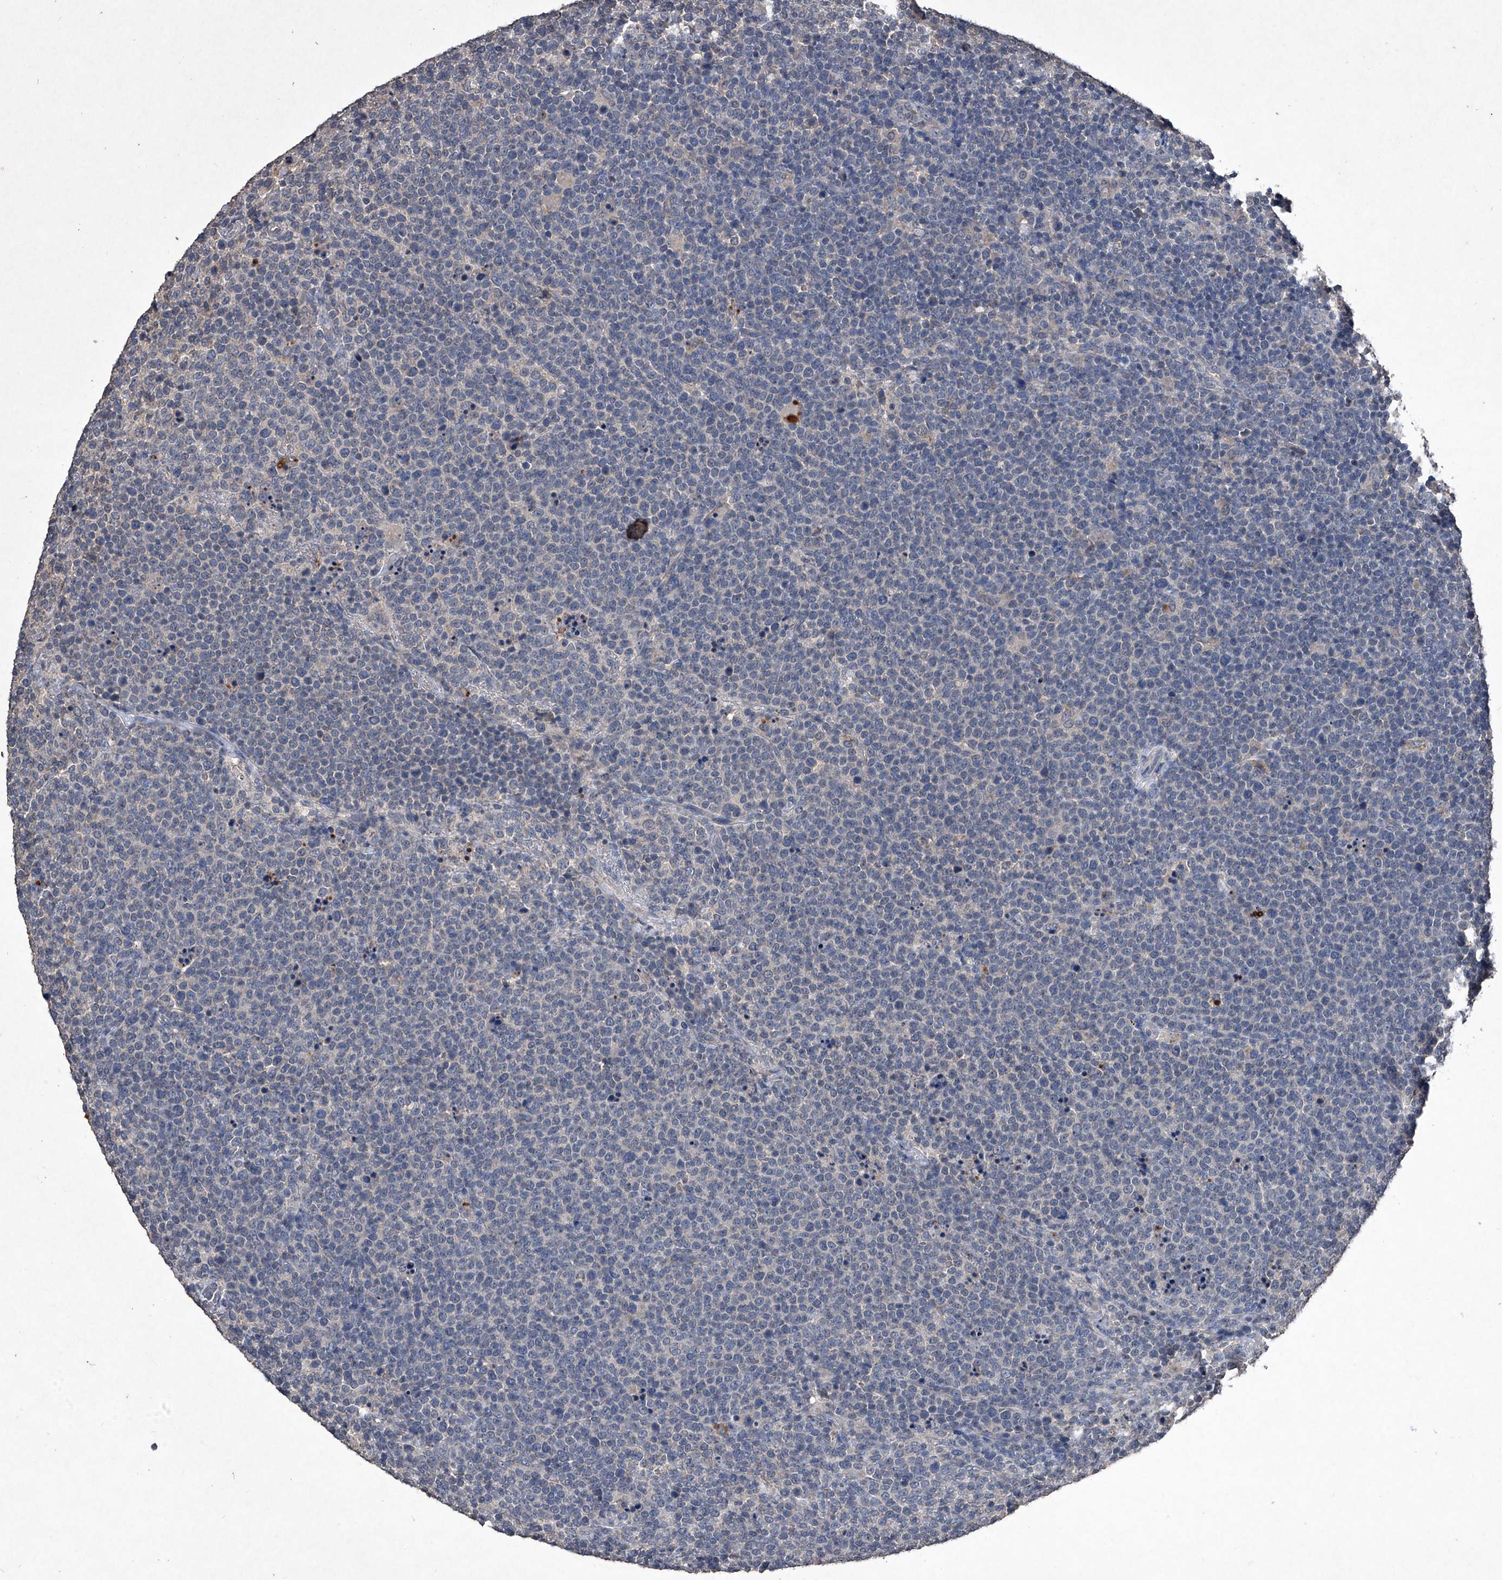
{"staining": {"intensity": "negative", "quantity": "none", "location": "none"}, "tissue": "lymphoma", "cell_type": "Tumor cells", "image_type": "cancer", "snomed": [{"axis": "morphology", "description": "Malignant lymphoma, non-Hodgkin's type, High grade"}, {"axis": "topography", "description": "Lymph node"}], "caption": "Lymphoma was stained to show a protein in brown. There is no significant positivity in tumor cells.", "gene": "MAPKAP1", "patient": {"sex": "male", "age": 61}}